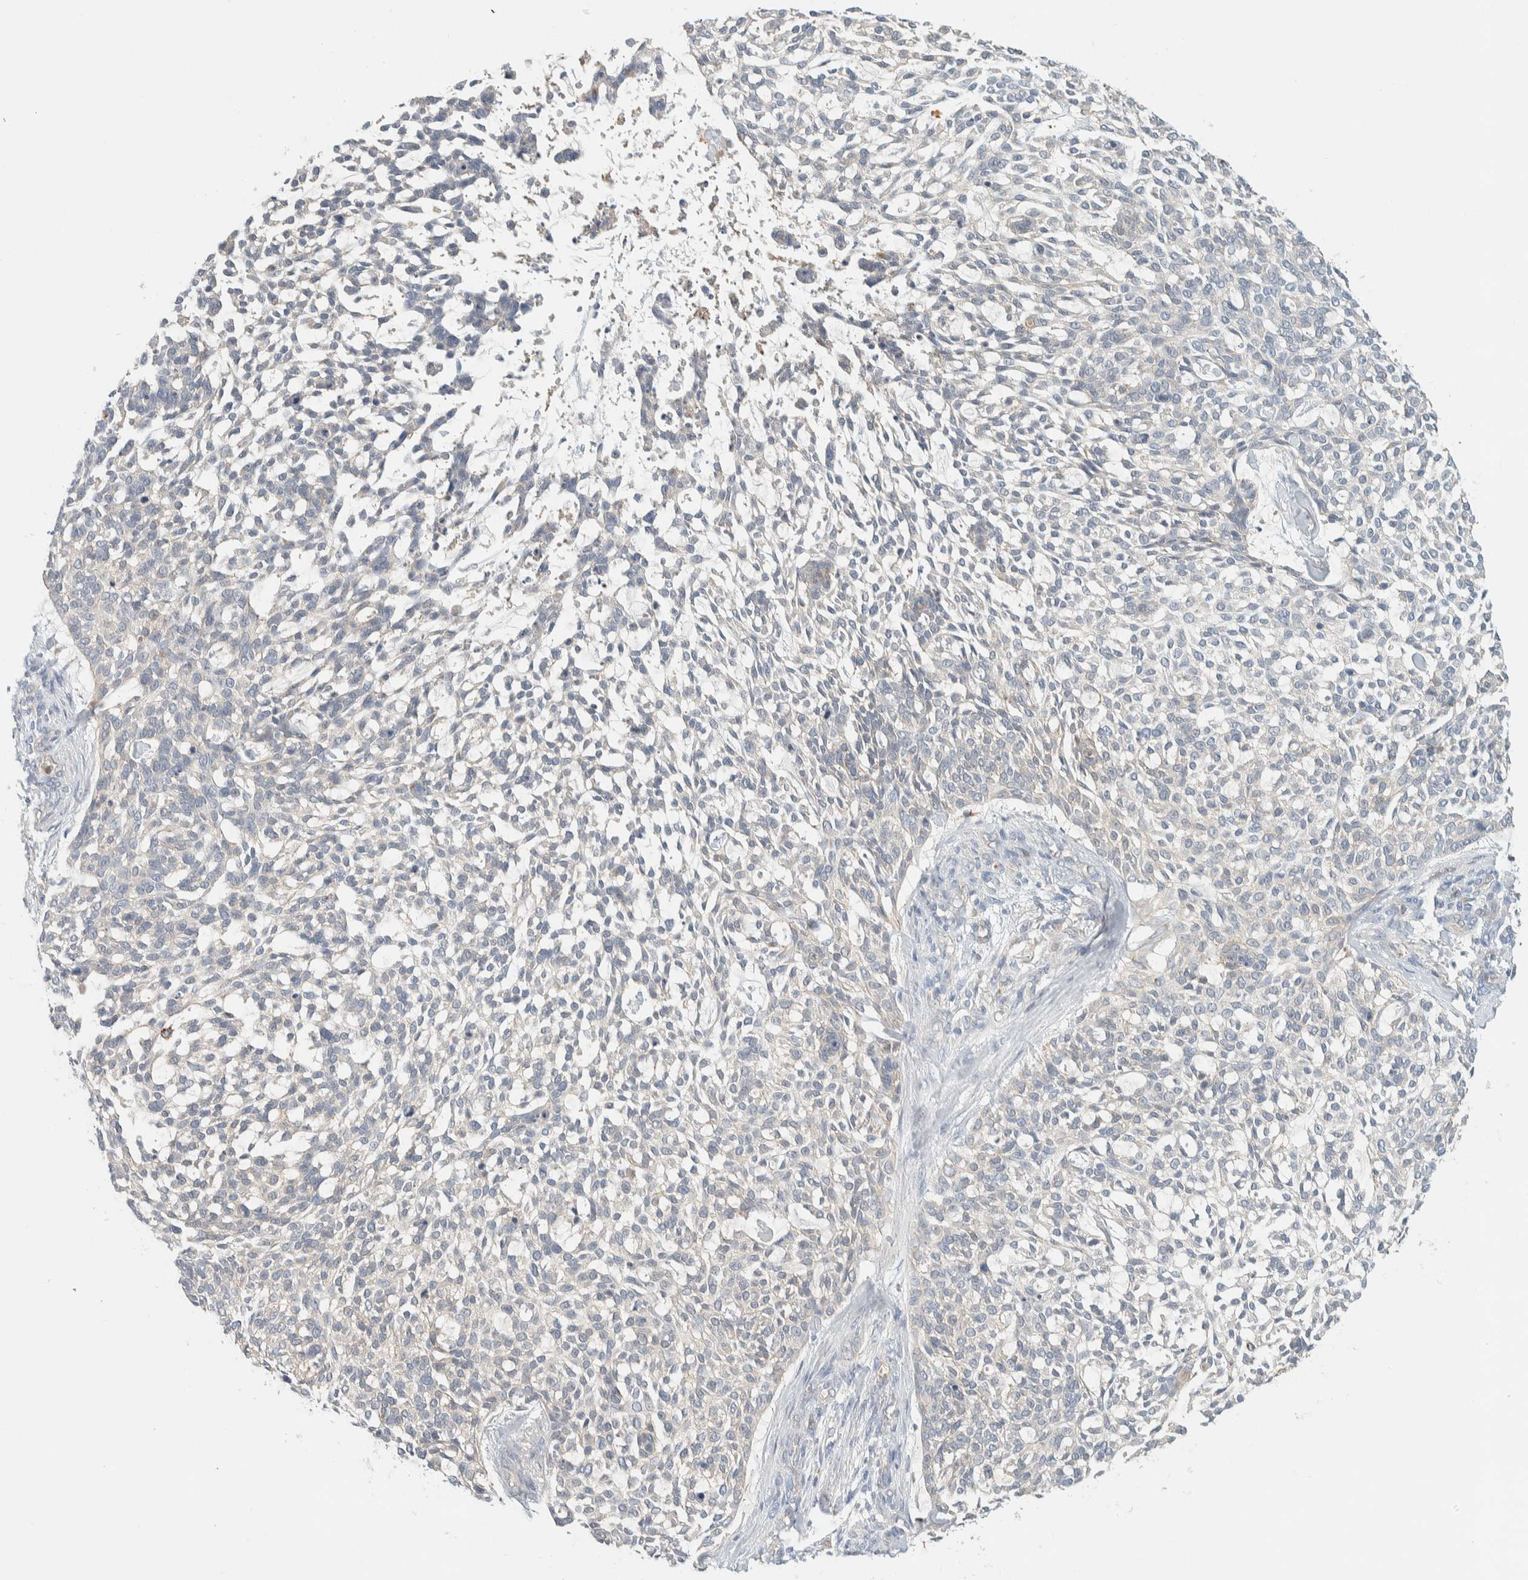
{"staining": {"intensity": "weak", "quantity": "<25%", "location": "cytoplasmic/membranous"}, "tissue": "skin cancer", "cell_type": "Tumor cells", "image_type": "cancer", "snomed": [{"axis": "morphology", "description": "Basal cell carcinoma"}, {"axis": "topography", "description": "Skin"}], "caption": "A micrograph of human skin basal cell carcinoma is negative for staining in tumor cells. Brightfield microscopy of immunohistochemistry stained with DAB (3,3'-diaminobenzidine) (brown) and hematoxylin (blue), captured at high magnification.", "gene": "GCLM", "patient": {"sex": "female", "age": 64}}